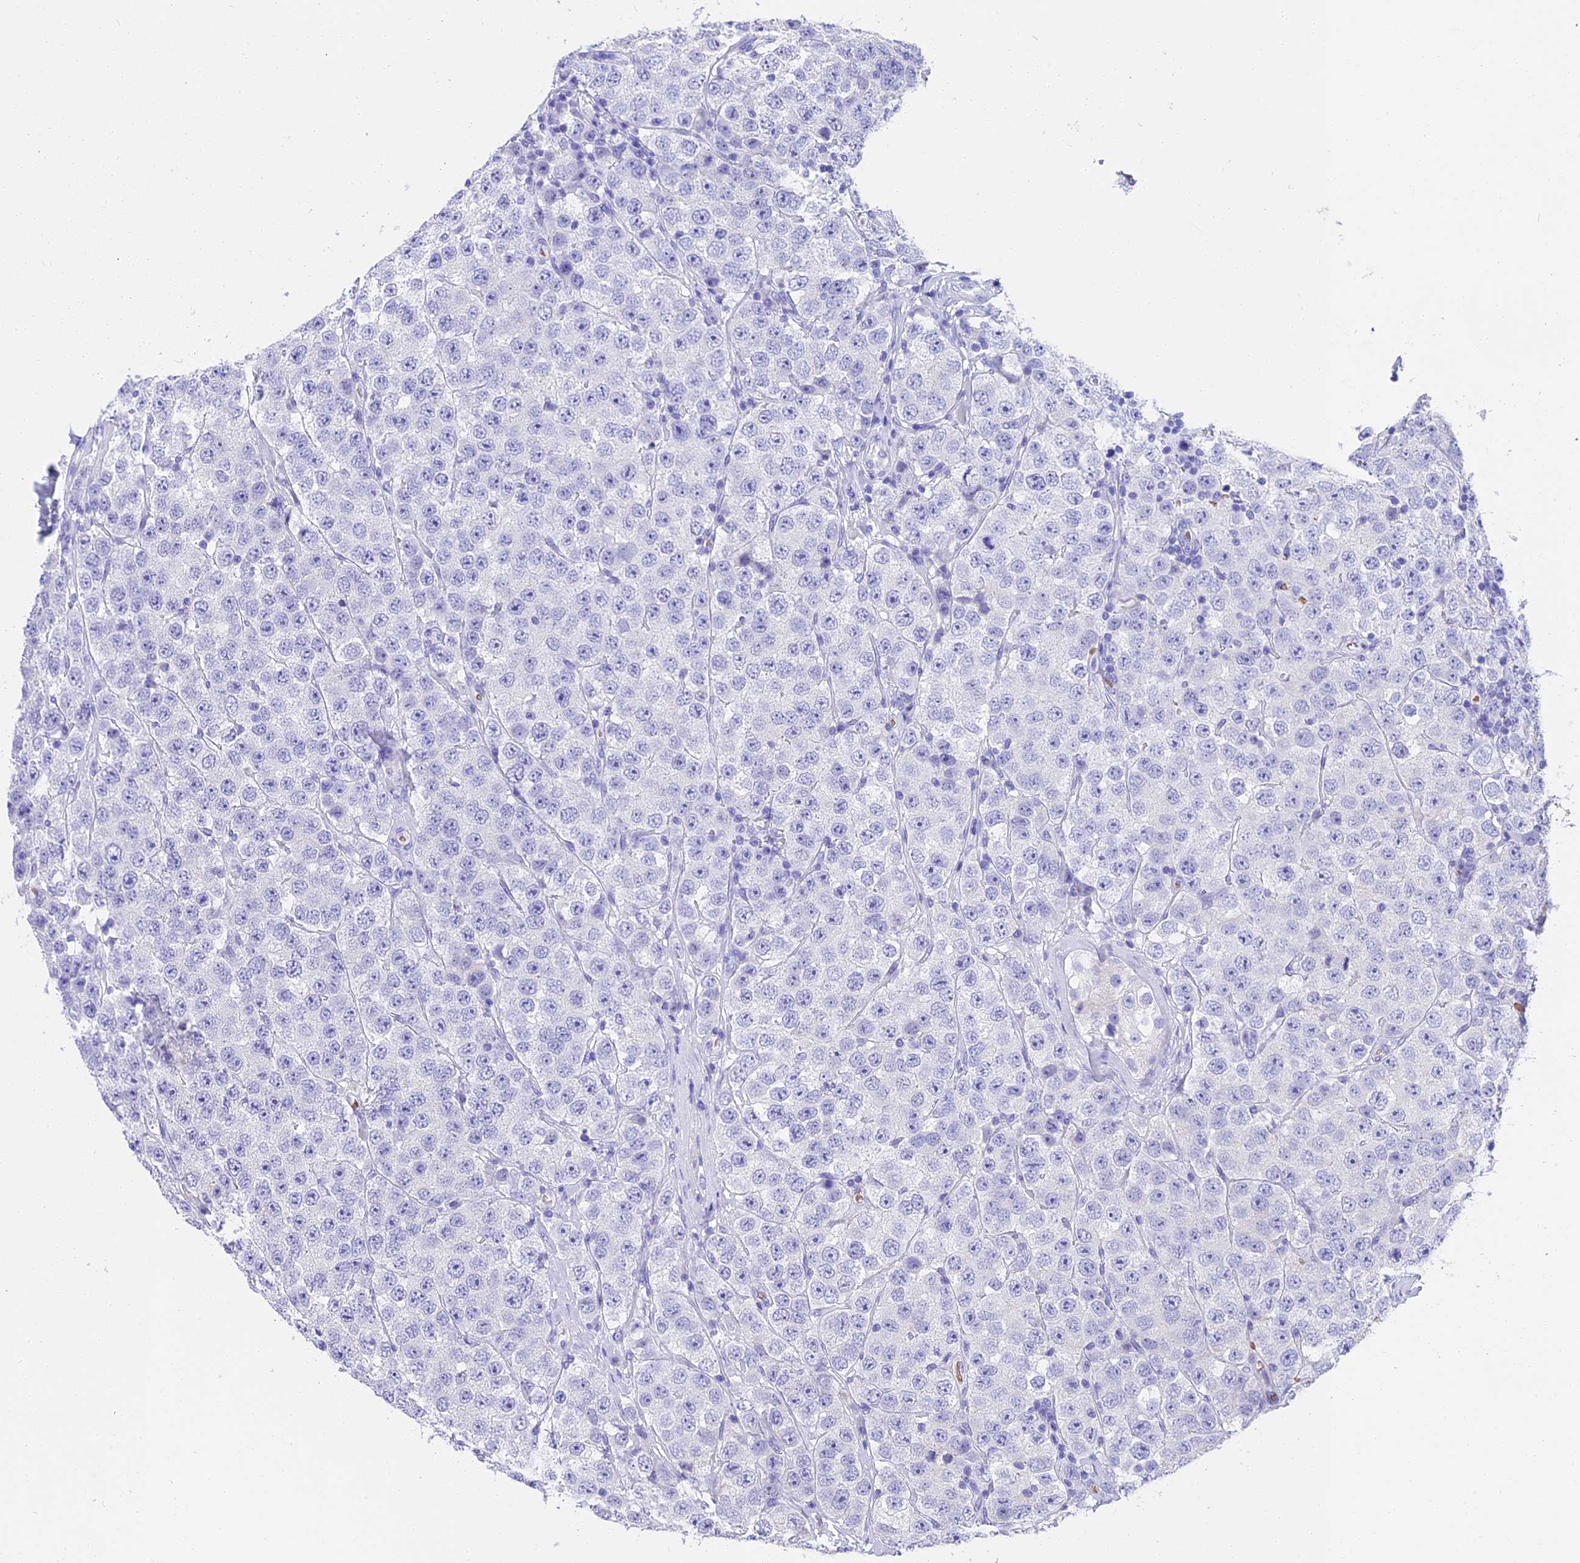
{"staining": {"intensity": "negative", "quantity": "none", "location": "none"}, "tissue": "testis cancer", "cell_type": "Tumor cells", "image_type": "cancer", "snomed": [{"axis": "morphology", "description": "Seminoma, NOS"}, {"axis": "topography", "description": "Testis"}], "caption": "Tumor cells show no significant protein expression in testis cancer. (Brightfield microscopy of DAB immunohistochemistry at high magnification).", "gene": "TNNC2", "patient": {"sex": "male", "age": 28}}